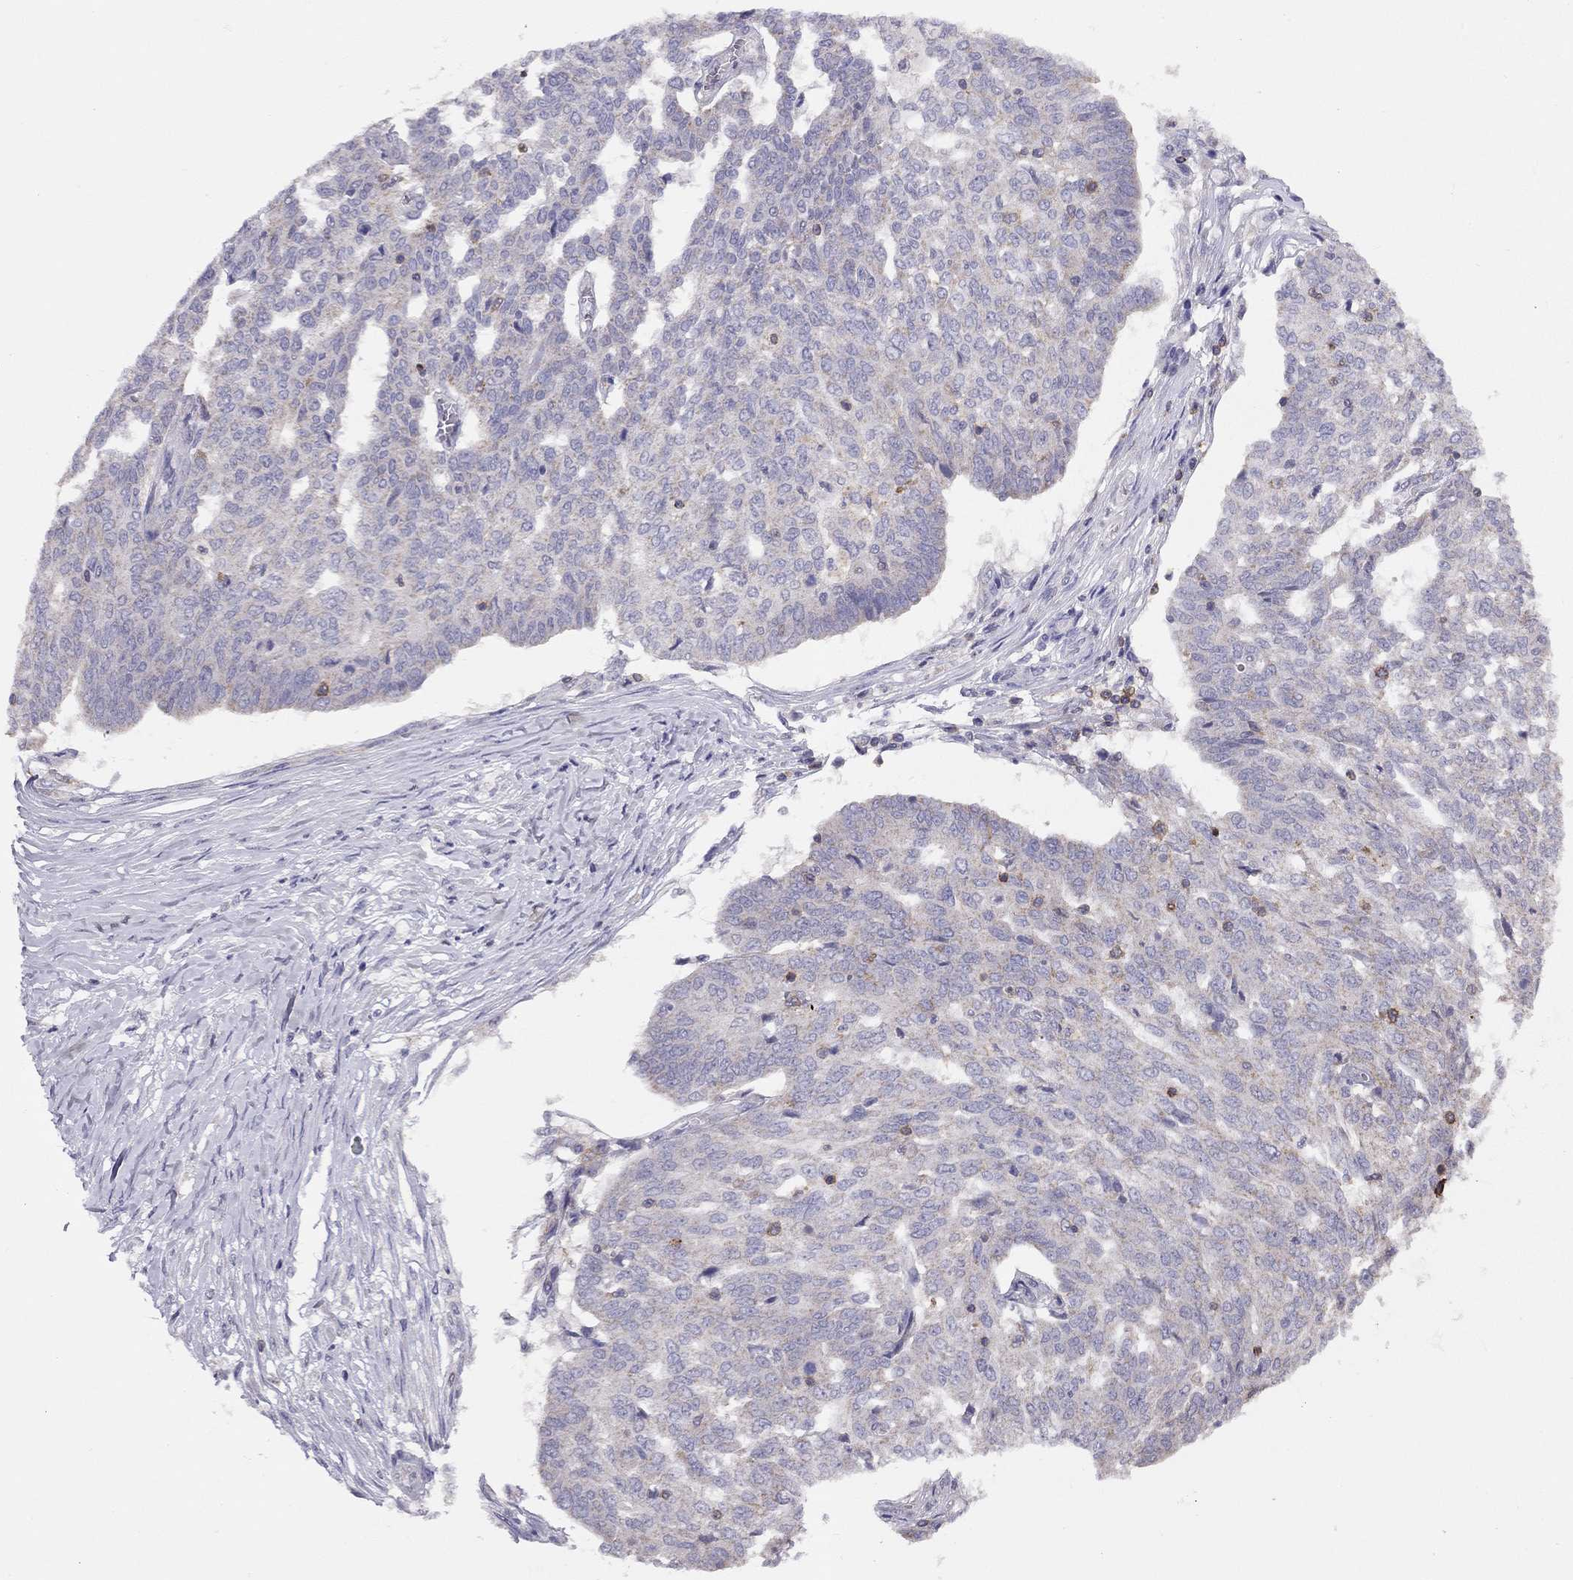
{"staining": {"intensity": "negative", "quantity": "none", "location": "none"}, "tissue": "ovarian cancer", "cell_type": "Tumor cells", "image_type": "cancer", "snomed": [{"axis": "morphology", "description": "Cystadenocarcinoma, serous, NOS"}, {"axis": "topography", "description": "Ovary"}], "caption": "Immunohistochemical staining of ovarian cancer (serous cystadenocarcinoma) shows no significant positivity in tumor cells. (IHC, brightfield microscopy, high magnification).", "gene": "CITED1", "patient": {"sex": "female", "age": 67}}